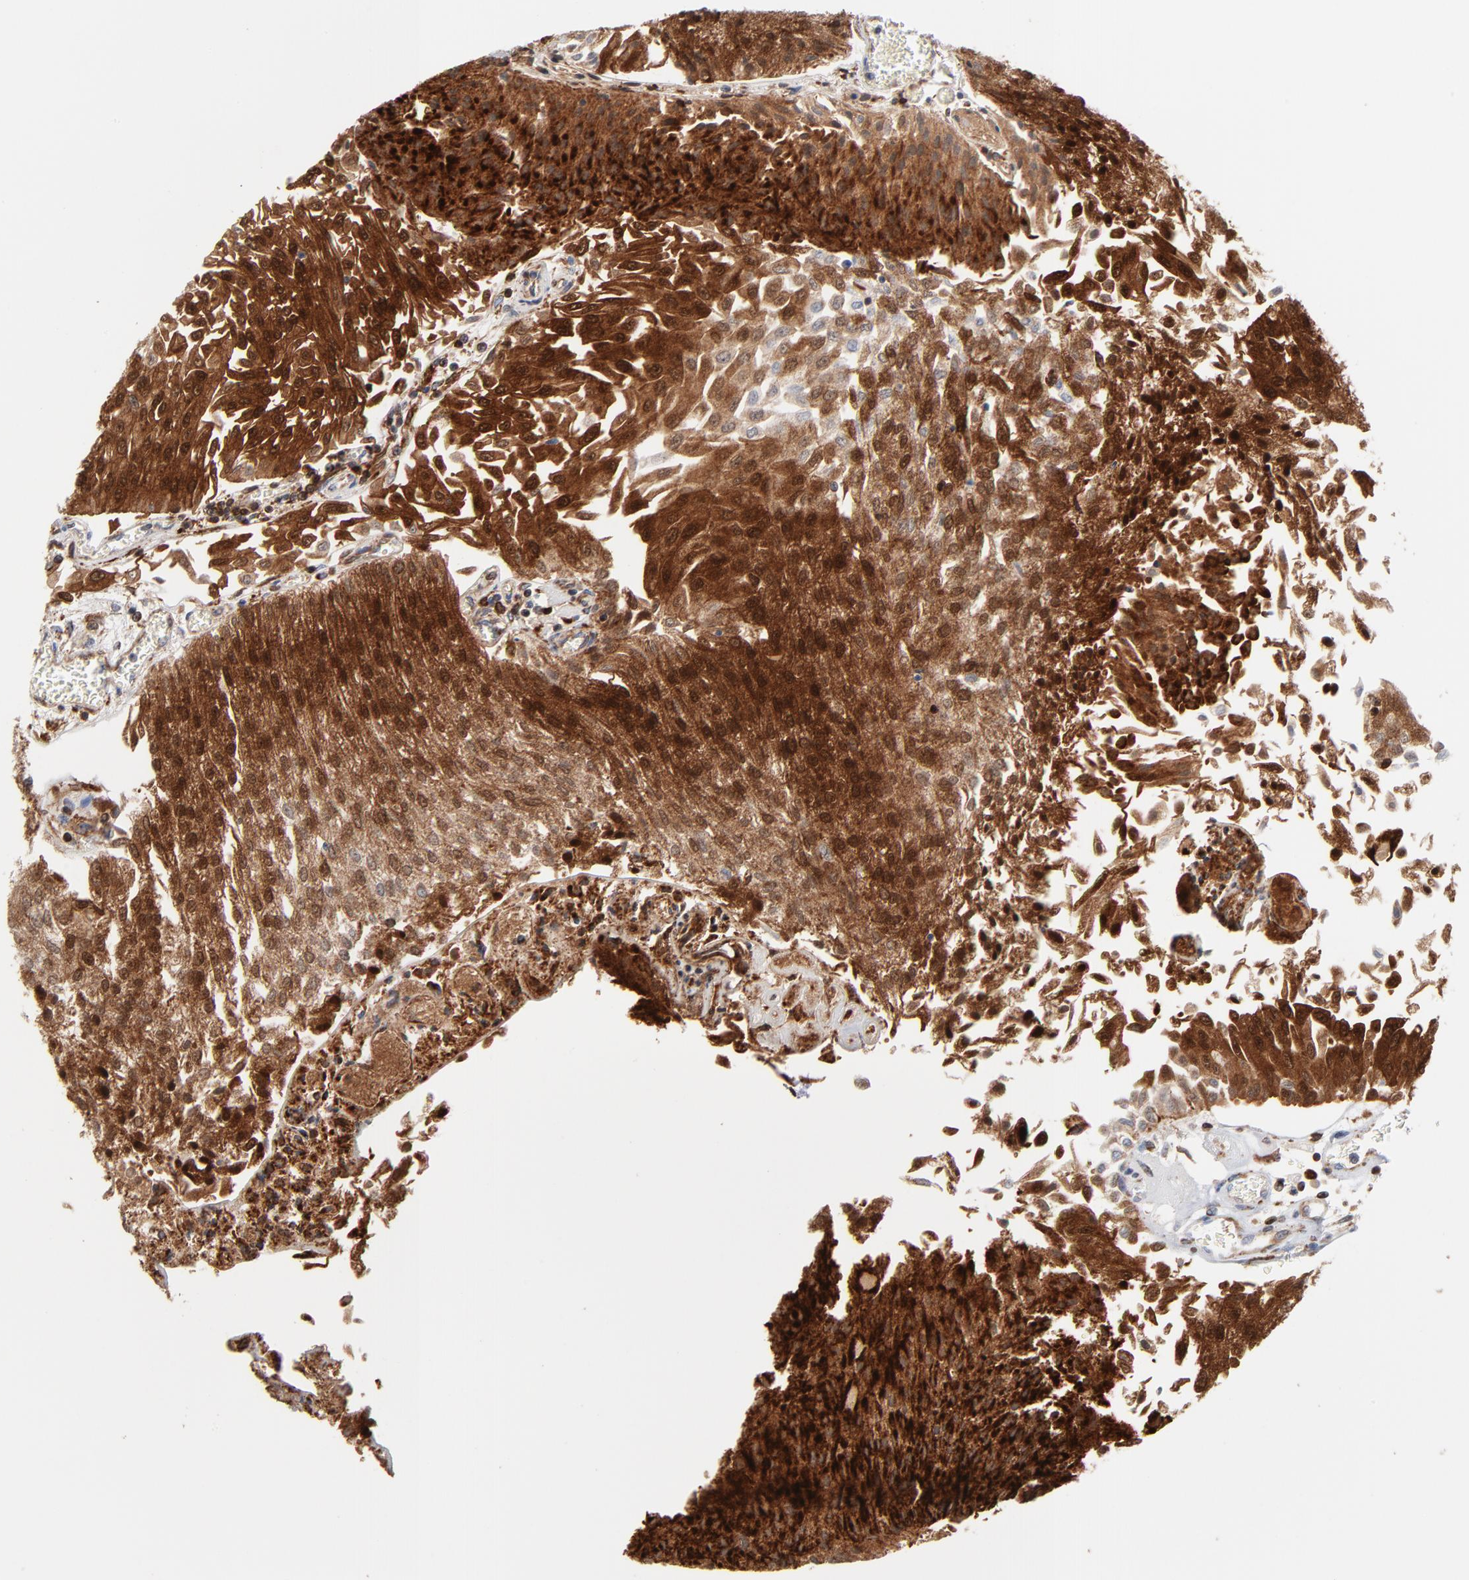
{"staining": {"intensity": "strong", "quantity": ">75%", "location": "cytoplasmic/membranous,nuclear"}, "tissue": "urothelial cancer", "cell_type": "Tumor cells", "image_type": "cancer", "snomed": [{"axis": "morphology", "description": "Urothelial carcinoma, Low grade"}, {"axis": "topography", "description": "Urinary bladder"}], "caption": "High-magnification brightfield microscopy of urothelial cancer stained with DAB (3,3'-diaminobenzidine) (brown) and counterstained with hematoxylin (blue). tumor cells exhibit strong cytoplasmic/membranous and nuclear expression is seen in about>75% of cells.", "gene": "DIABLO", "patient": {"sex": "male", "age": 86}}